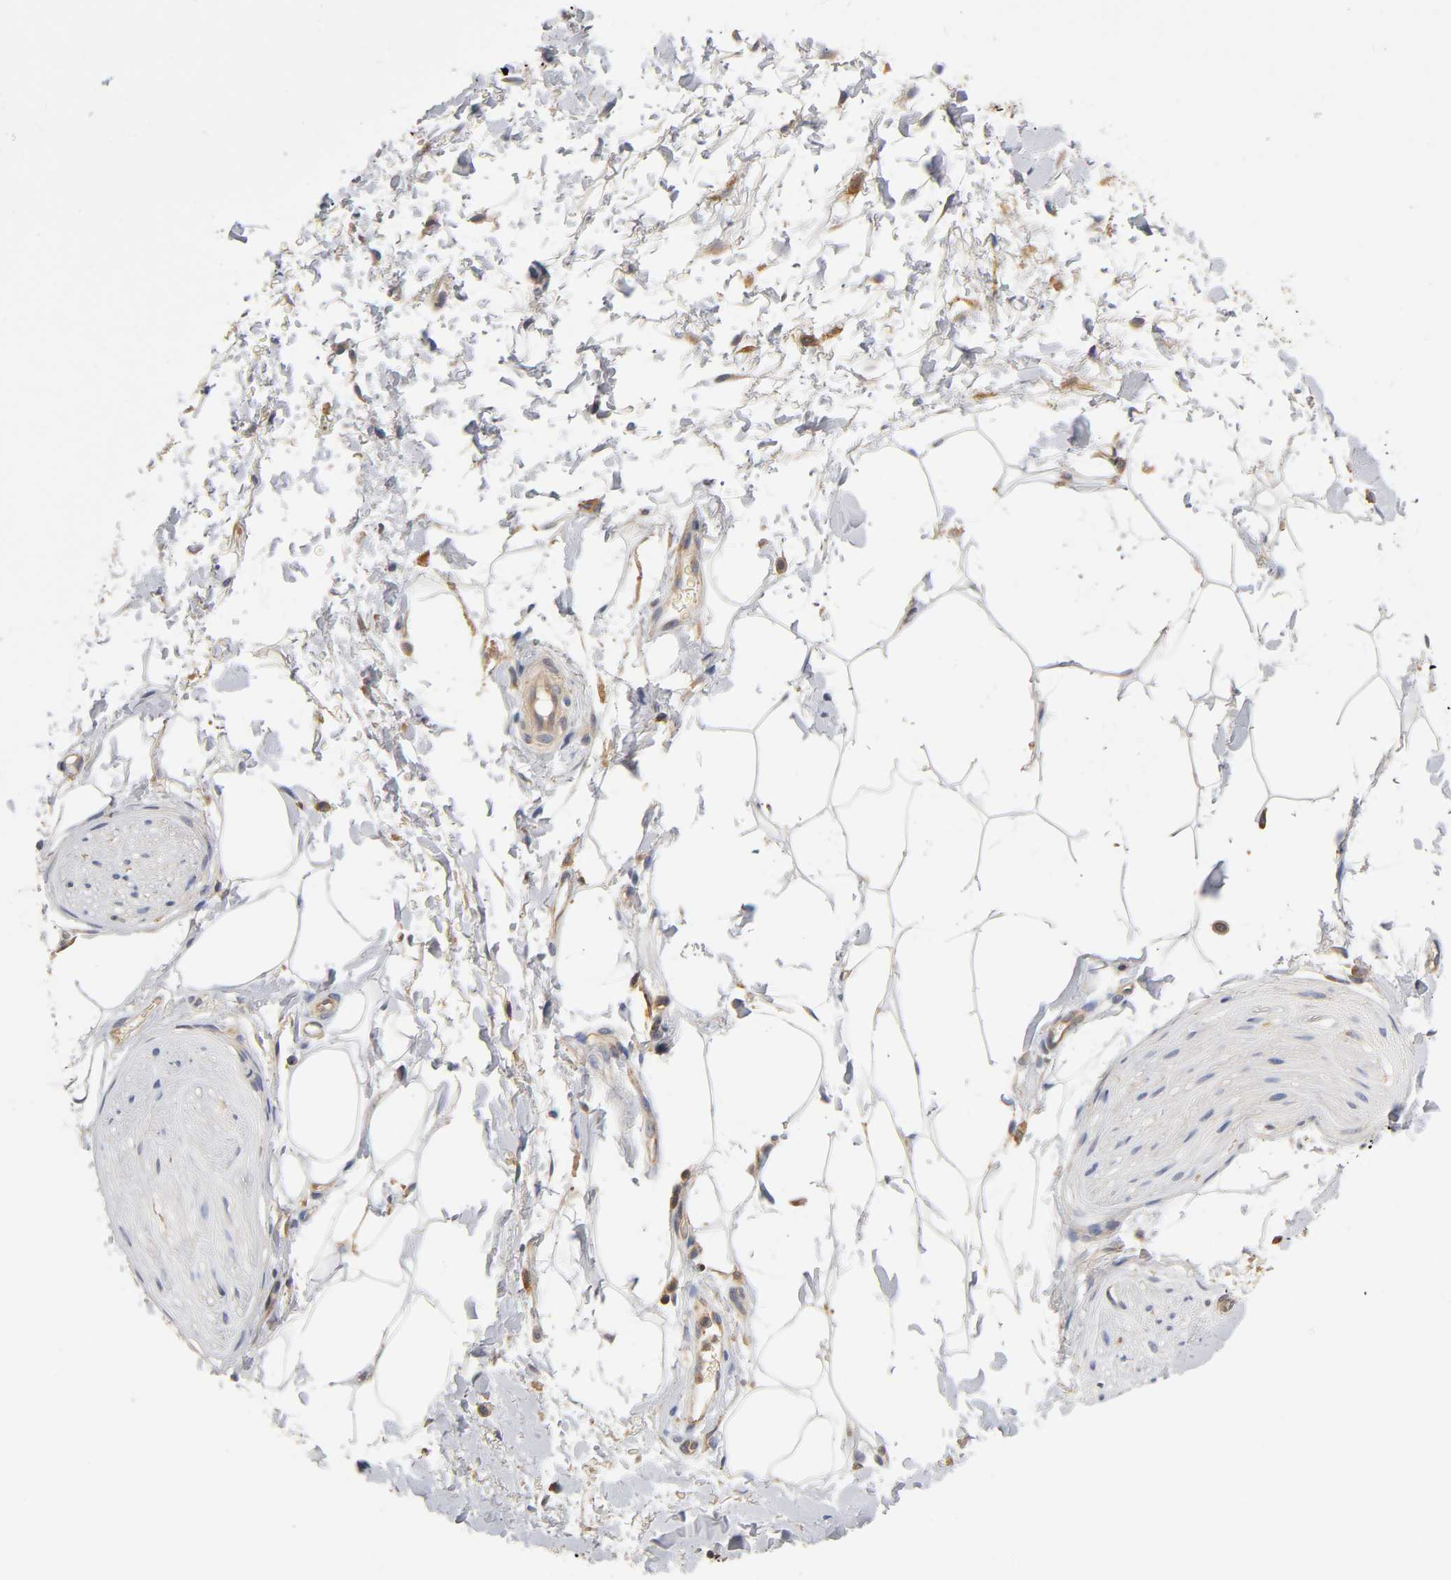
{"staining": {"intensity": "moderate", "quantity": "<25%", "location": "cytoplasmic/membranous"}, "tissue": "adipose tissue", "cell_type": "Adipocytes", "image_type": "normal", "snomed": [{"axis": "morphology", "description": "Normal tissue, NOS"}, {"axis": "topography", "description": "Soft tissue"}, {"axis": "topography", "description": "Peripheral nerve tissue"}], "caption": "High-power microscopy captured an immunohistochemistry micrograph of benign adipose tissue, revealing moderate cytoplasmic/membranous expression in approximately <25% of adipocytes.", "gene": "ACTR2", "patient": {"sex": "female", "age": 71}}